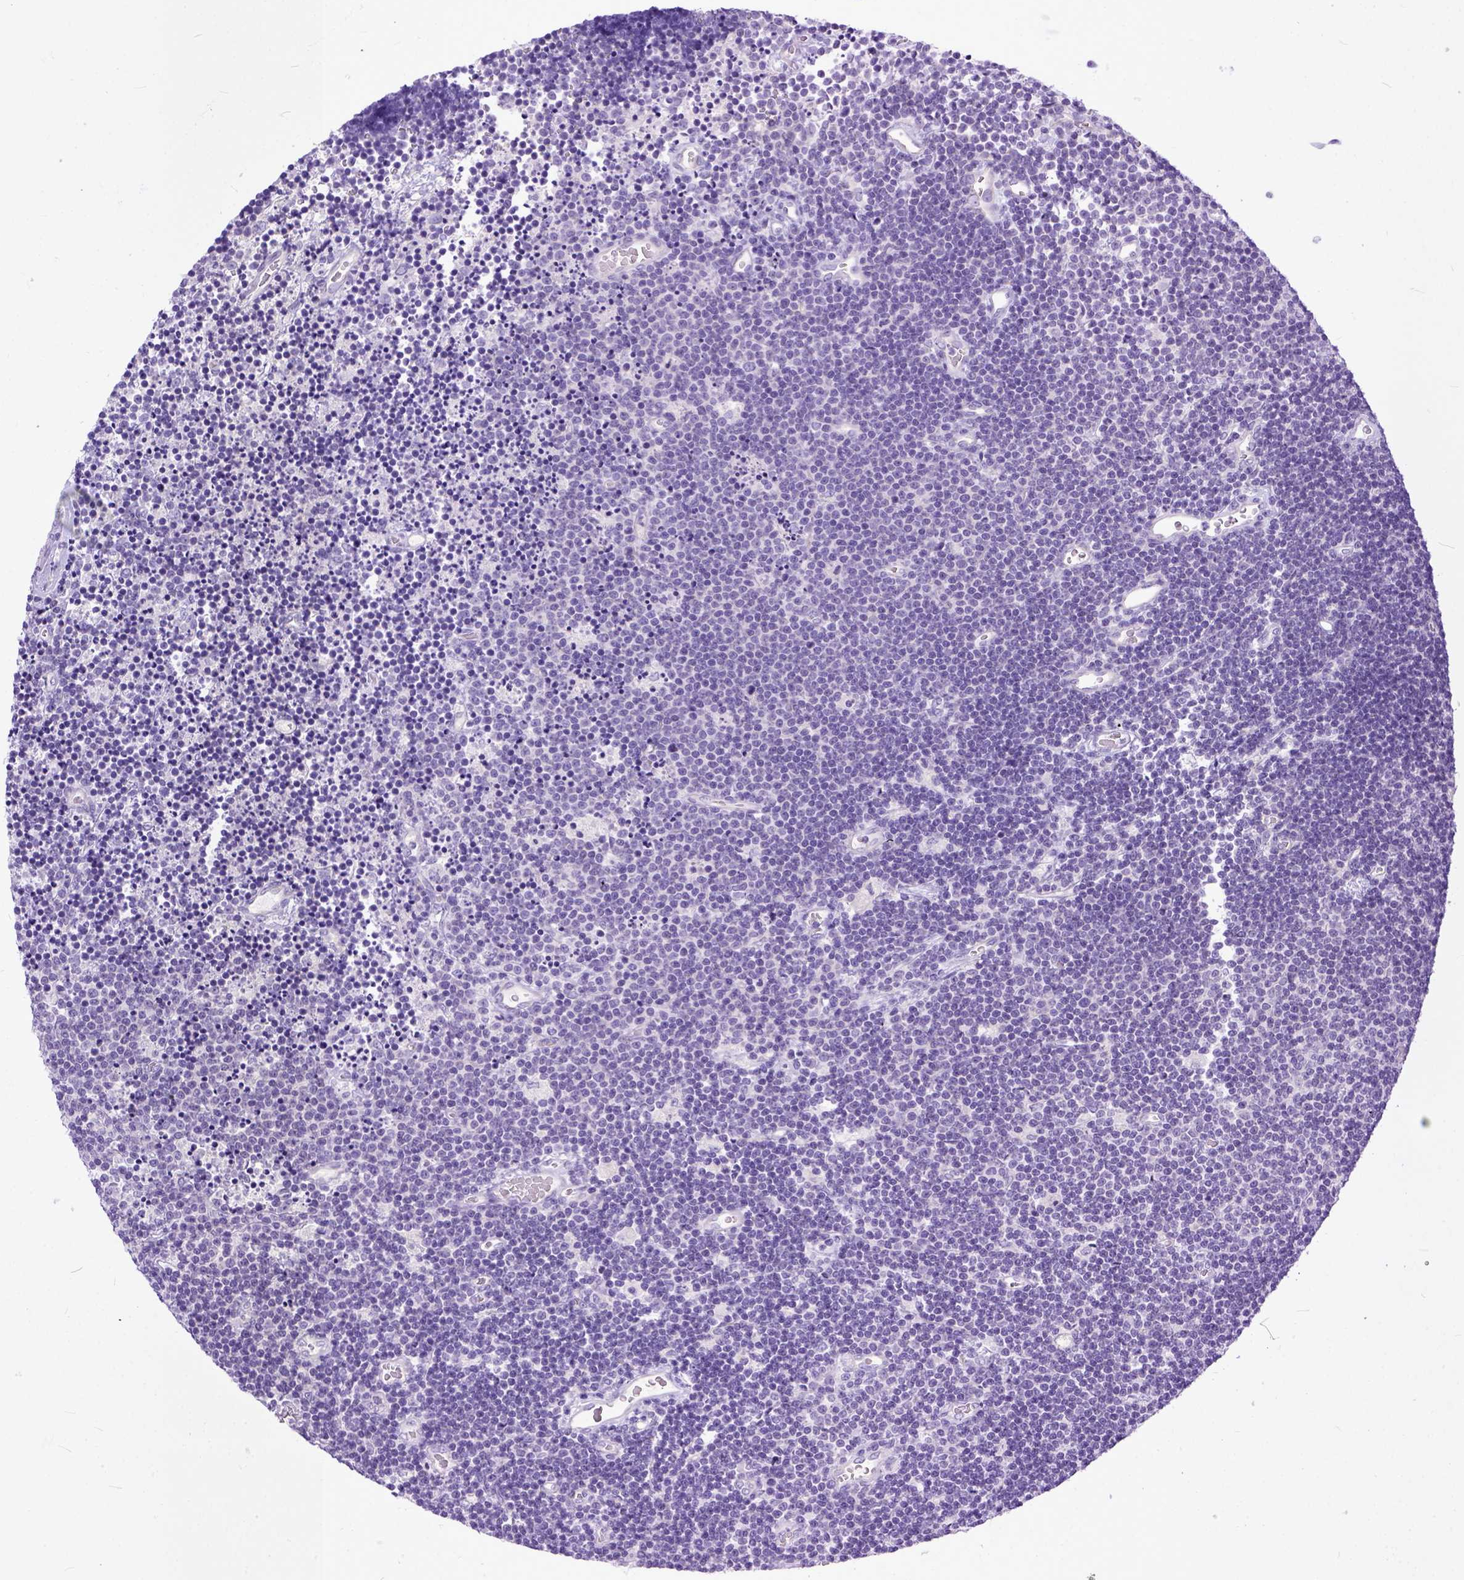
{"staining": {"intensity": "negative", "quantity": "none", "location": "none"}, "tissue": "lymphoma", "cell_type": "Tumor cells", "image_type": "cancer", "snomed": [{"axis": "morphology", "description": "Malignant lymphoma, non-Hodgkin's type, Low grade"}, {"axis": "topography", "description": "Brain"}], "caption": "Protein analysis of lymphoma exhibits no significant positivity in tumor cells.", "gene": "PPL", "patient": {"sex": "female", "age": 66}}